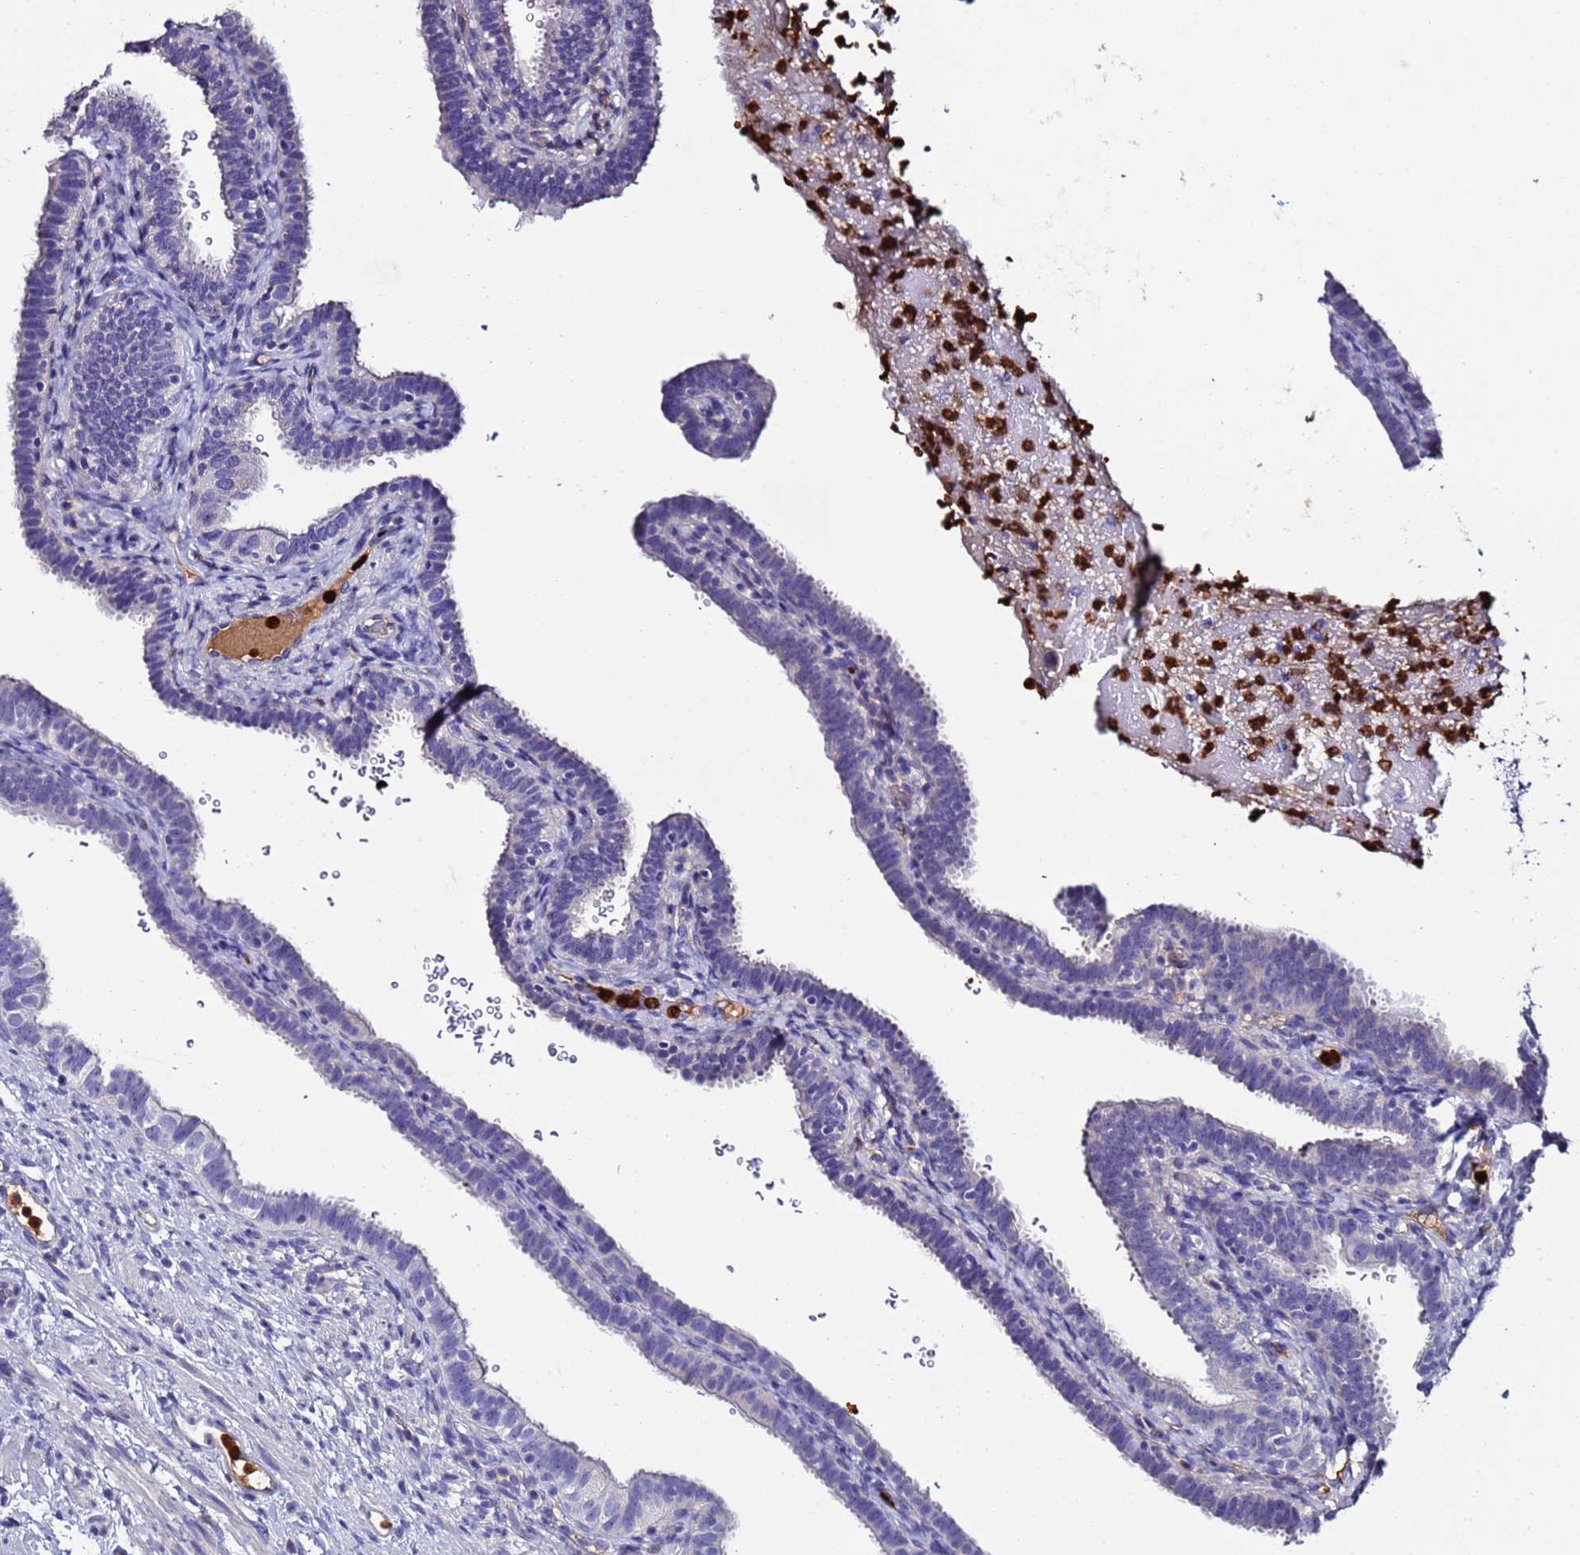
{"staining": {"intensity": "negative", "quantity": "none", "location": "none"}, "tissue": "fallopian tube", "cell_type": "Glandular cells", "image_type": "normal", "snomed": [{"axis": "morphology", "description": "Normal tissue, NOS"}, {"axis": "topography", "description": "Fallopian tube"}], "caption": "An immunohistochemistry (IHC) image of benign fallopian tube is shown. There is no staining in glandular cells of fallopian tube. The staining was performed using DAB to visualize the protein expression in brown, while the nuclei were stained in blue with hematoxylin (Magnification: 20x).", "gene": "TUBAL3", "patient": {"sex": "female", "age": 41}}